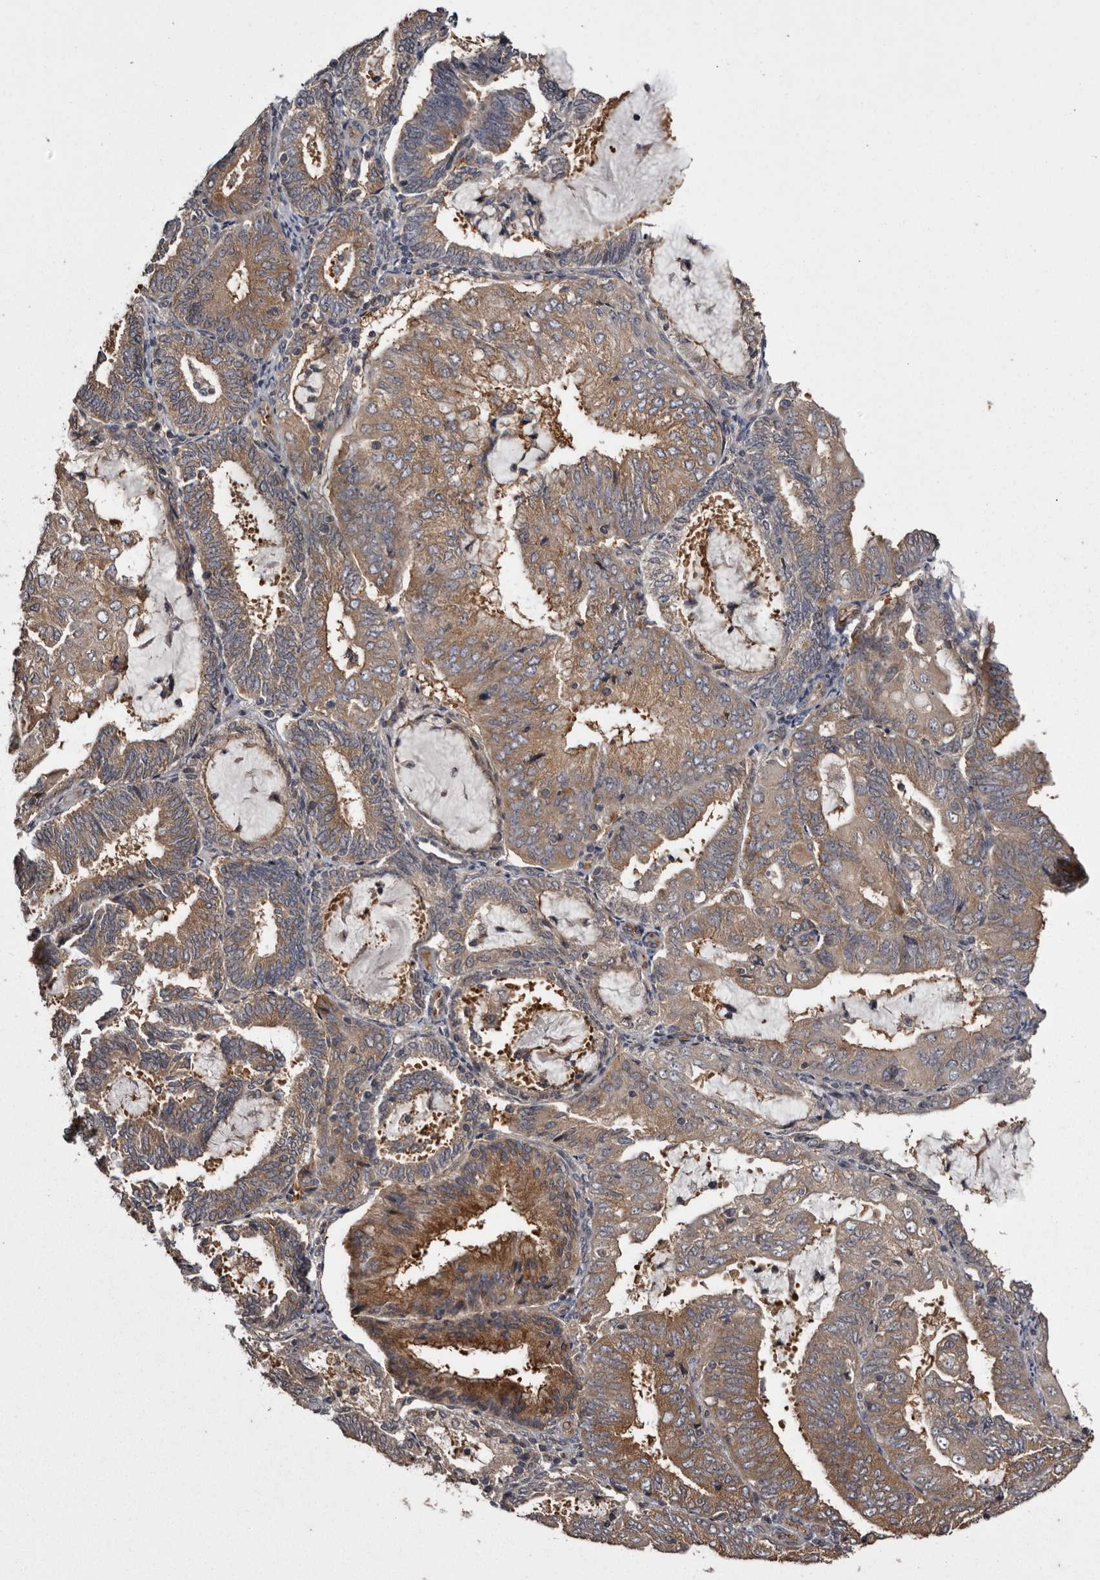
{"staining": {"intensity": "moderate", "quantity": ">75%", "location": "cytoplasmic/membranous"}, "tissue": "endometrial cancer", "cell_type": "Tumor cells", "image_type": "cancer", "snomed": [{"axis": "morphology", "description": "Adenocarcinoma, NOS"}, {"axis": "topography", "description": "Endometrium"}], "caption": "The photomicrograph shows a brown stain indicating the presence of a protein in the cytoplasmic/membranous of tumor cells in endometrial adenocarcinoma.", "gene": "DARS1", "patient": {"sex": "female", "age": 81}}